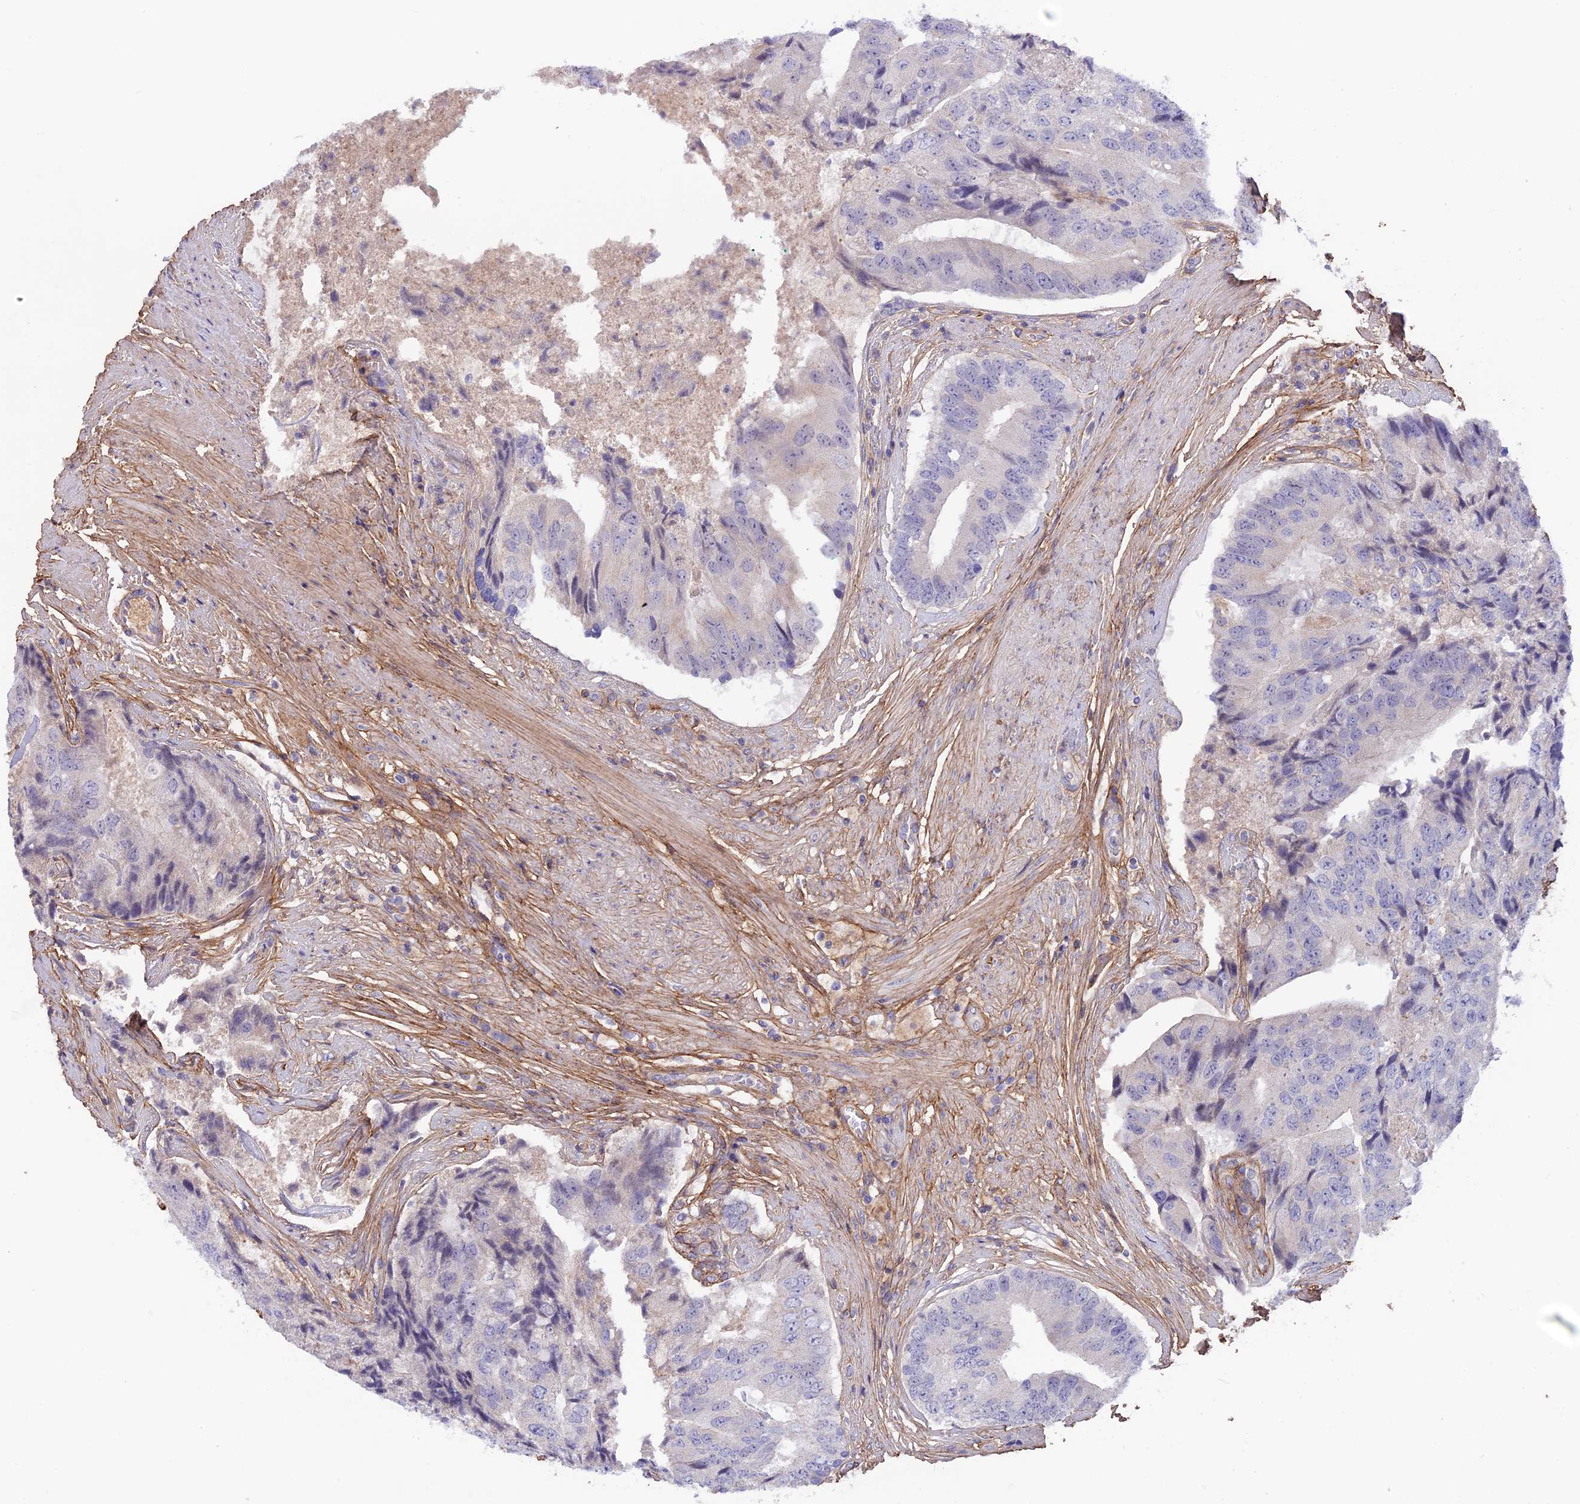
{"staining": {"intensity": "negative", "quantity": "none", "location": "none"}, "tissue": "prostate cancer", "cell_type": "Tumor cells", "image_type": "cancer", "snomed": [{"axis": "morphology", "description": "Adenocarcinoma, High grade"}, {"axis": "topography", "description": "Prostate"}], "caption": "Tumor cells show no significant staining in prostate cancer (high-grade adenocarcinoma).", "gene": "COL4A3", "patient": {"sex": "male", "age": 70}}